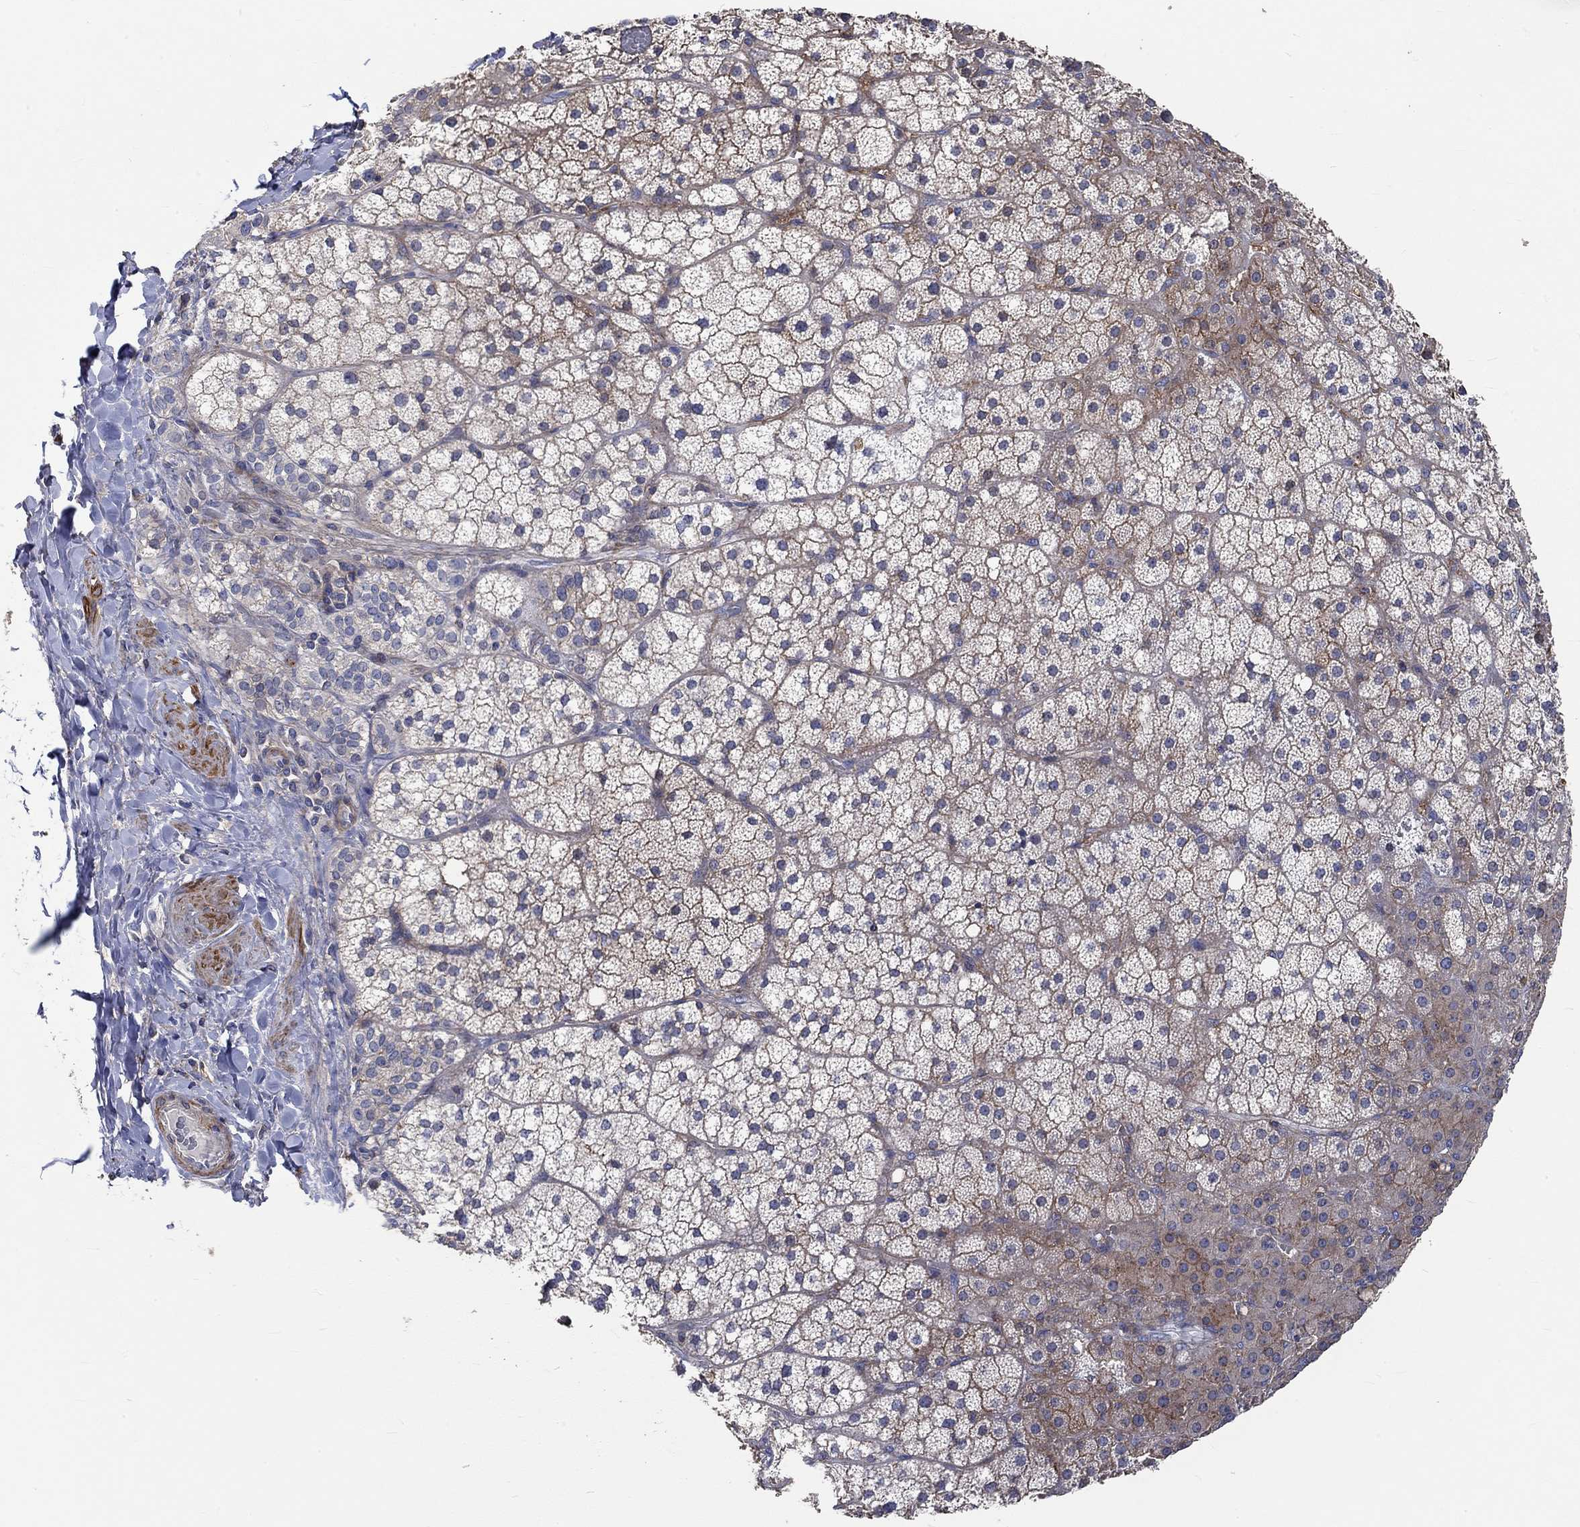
{"staining": {"intensity": "moderate", "quantity": "25%-75%", "location": "cytoplasmic/membranous"}, "tissue": "adrenal gland", "cell_type": "Glandular cells", "image_type": "normal", "snomed": [{"axis": "morphology", "description": "Normal tissue, NOS"}, {"axis": "topography", "description": "Adrenal gland"}], "caption": "Moderate cytoplasmic/membranous staining for a protein is appreciated in approximately 25%-75% of glandular cells of benign adrenal gland using IHC.", "gene": "TNFAIP8L3", "patient": {"sex": "male", "age": 53}}